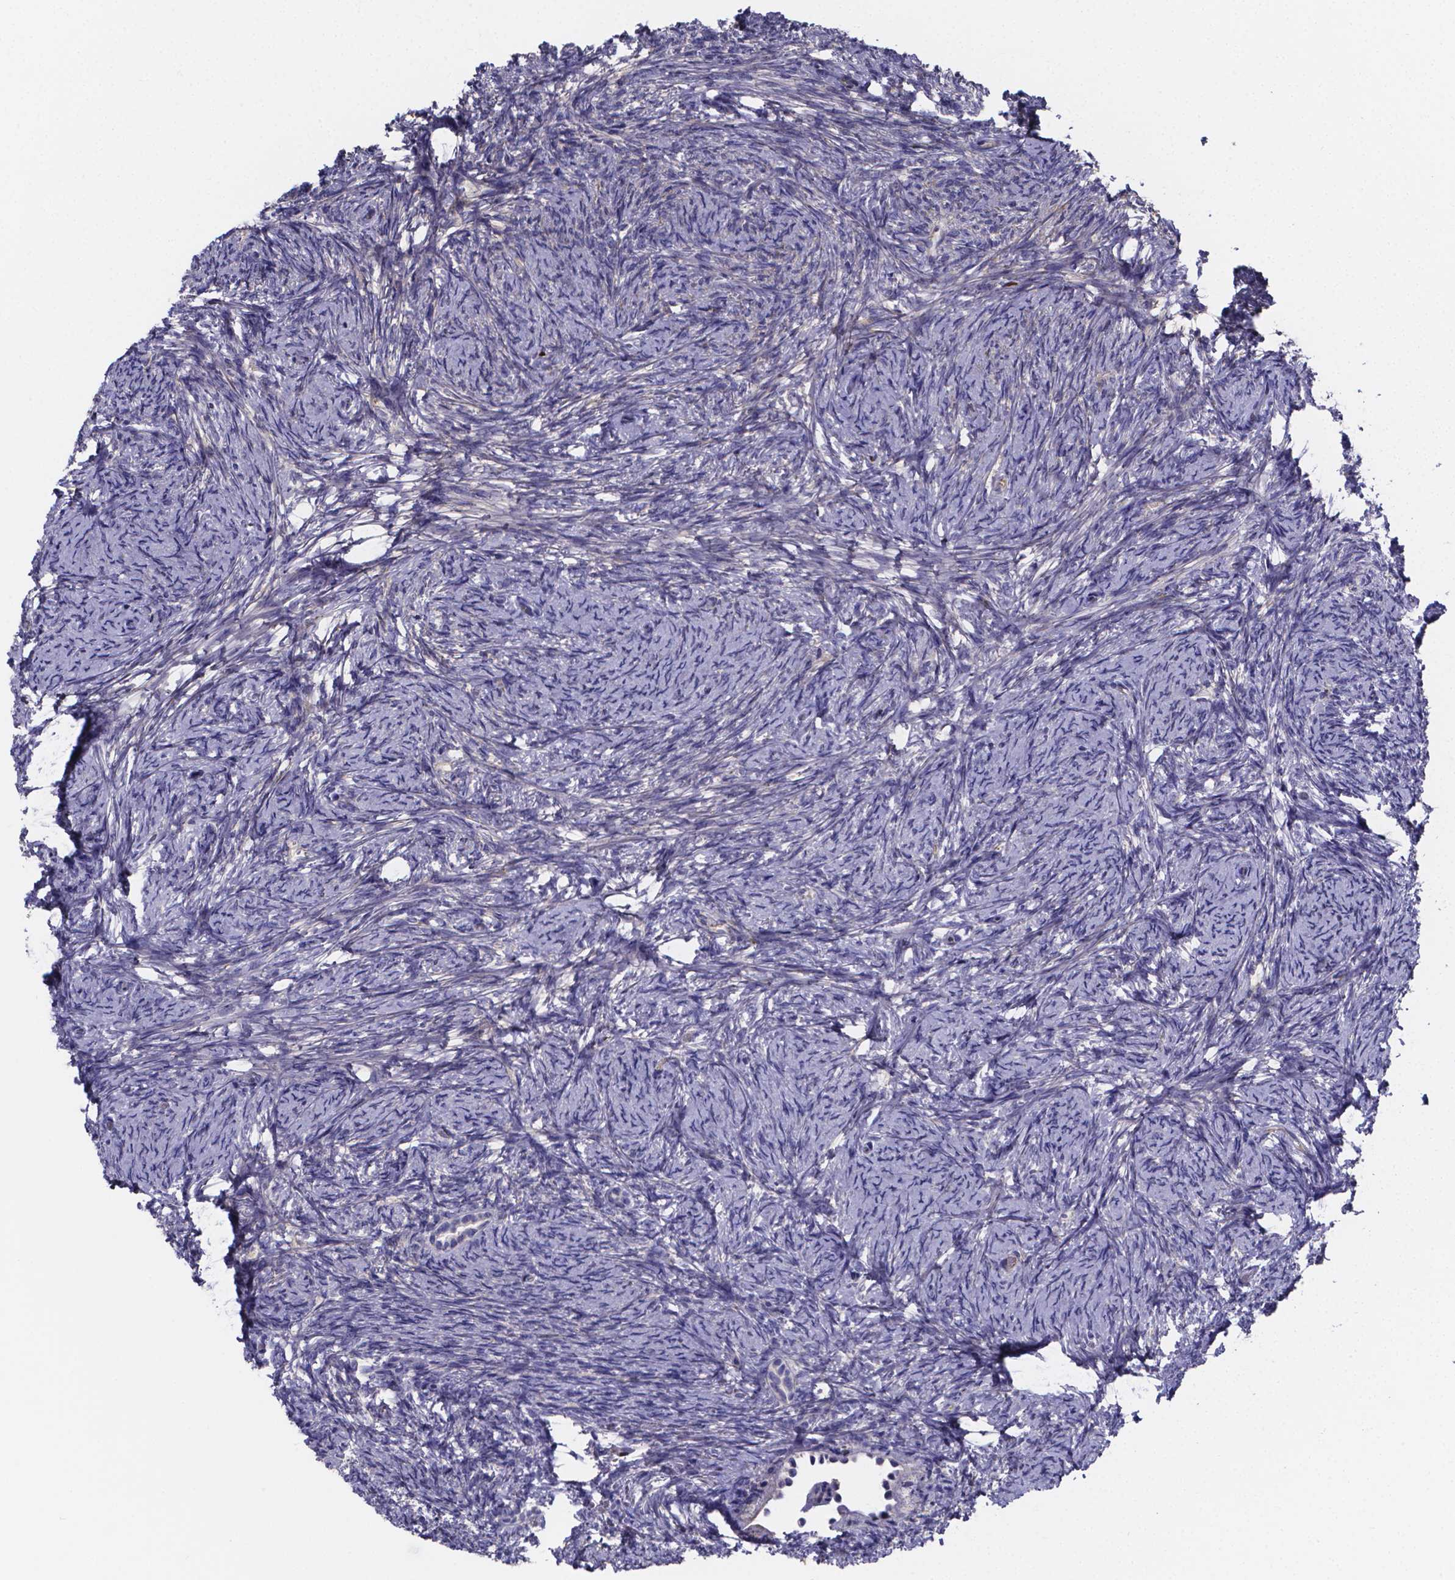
{"staining": {"intensity": "negative", "quantity": "none", "location": "none"}, "tissue": "ovary", "cell_type": "Ovarian stroma cells", "image_type": "normal", "snomed": [{"axis": "morphology", "description": "Normal tissue, NOS"}, {"axis": "topography", "description": "Ovary"}], "caption": "A histopathology image of ovary stained for a protein demonstrates no brown staining in ovarian stroma cells. (IHC, brightfield microscopy, high magnification).", "gene": "SFRP4", "patient": {"sex": "female", "age": 34}}